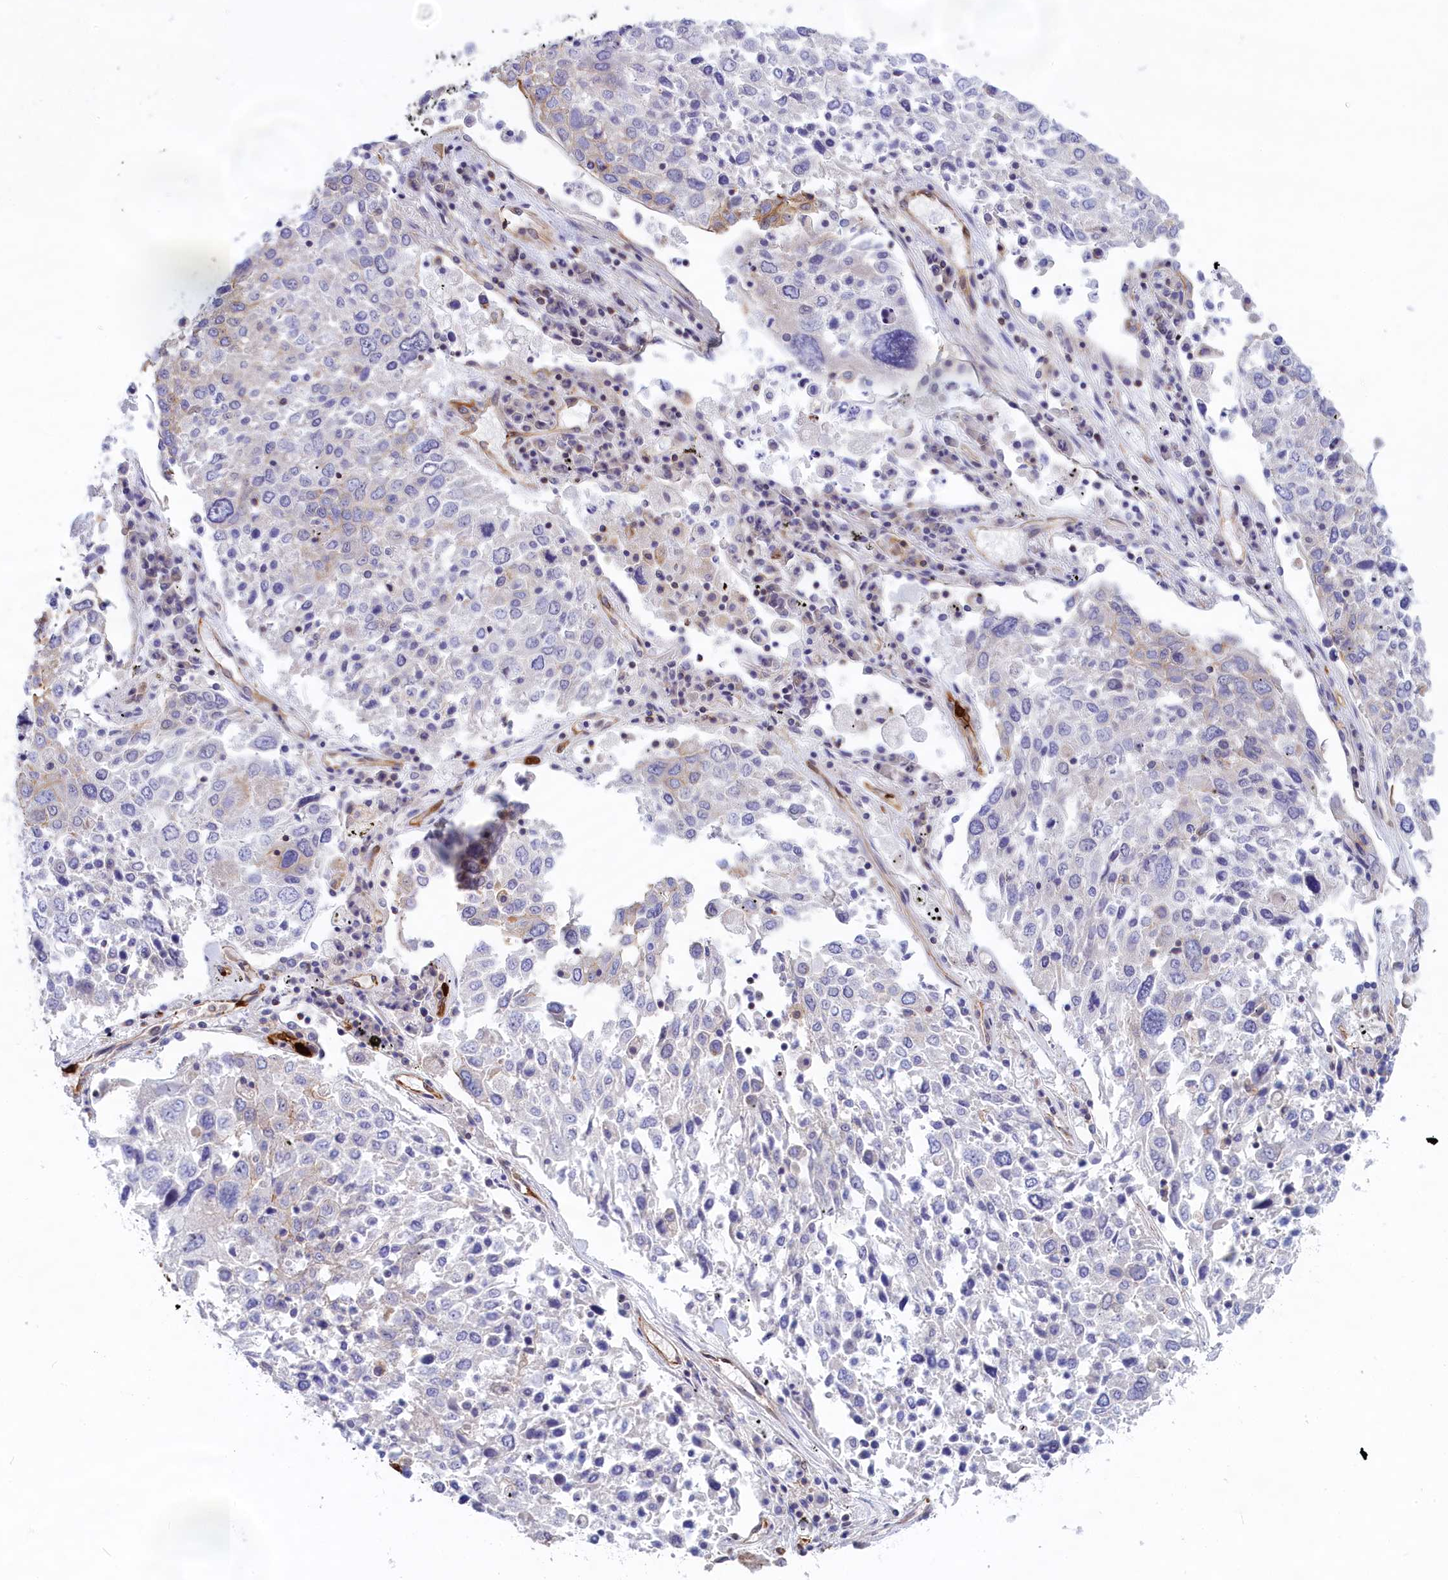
{"staining": {"intensity": "negative", "quantity": "none", "location": "none"}, "tissue": "lung cancer", "cell_type": "Tumor cells", "image_type": "cancer", "snomed": [{"axis": "morphology", "description": "Squamous cell carcinoma, NOS"}, {"axis": "topography", "description": "Lung"}], "caption": "This is an IHC image of human lung squamous cell carcinoma. There is no positivity in tumor cells.", "gene": "ABCC12", "patient": {"sex": "male", "age": 65}}